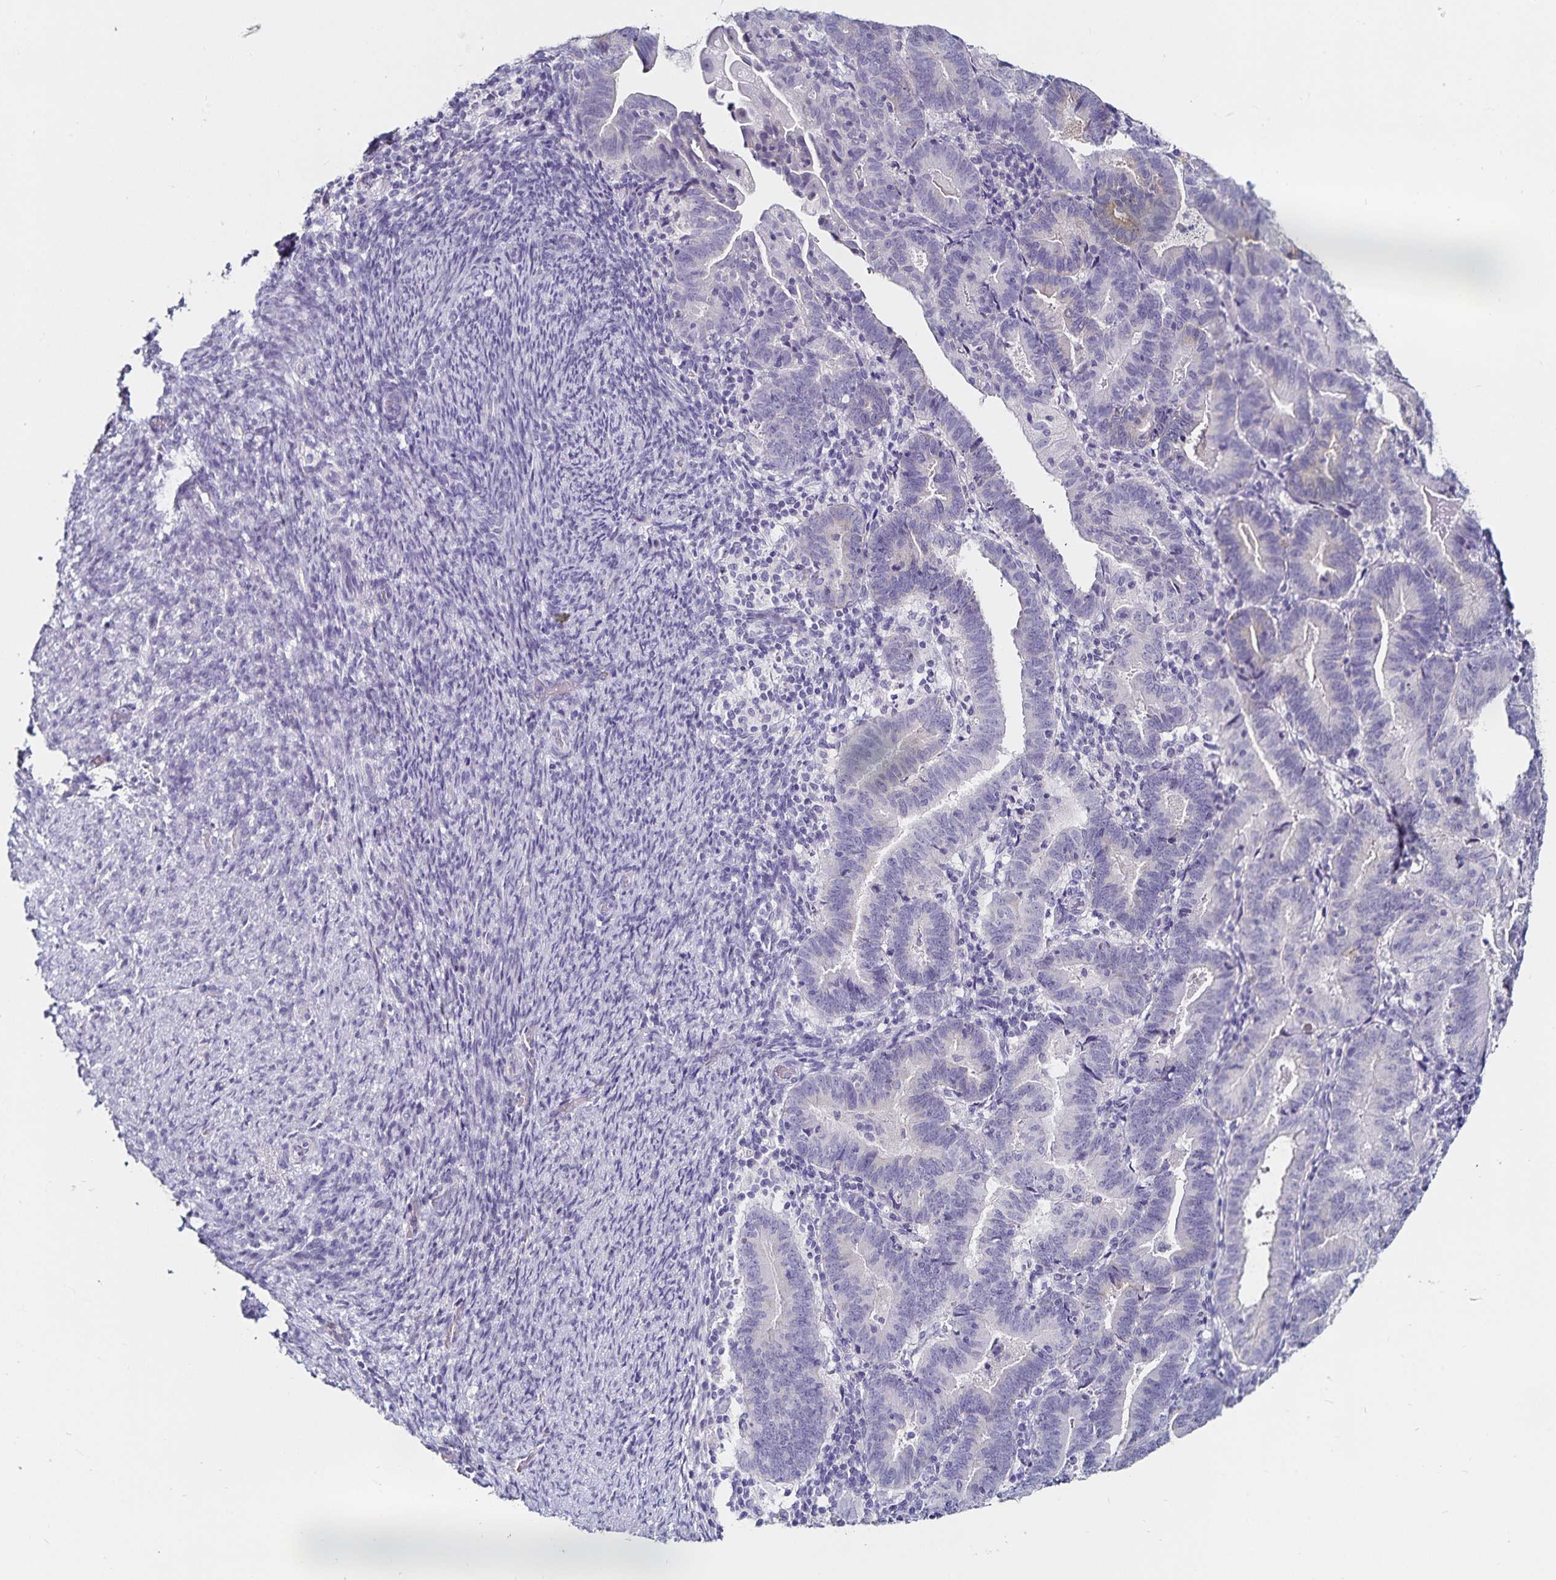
{"staining": {"intensity": "negative", "quantity": "none", "location": "none"}, "tissue": "endometrial cancer", "cell_type": "Tumor cells", "image_type": "cancer", "snomed": [{"axis": "morphology", "description": "Adenocarcinoma, NOS"}, {"axis": "topography", "description": "Endometrium"}], "caption": "IHC photomicrograph of endometrial cancer stained for a protein (brown), which shows no staining in tumor cells.", "gene": "TSPAN7", "patient": {"sex": "female", "age": 70}}